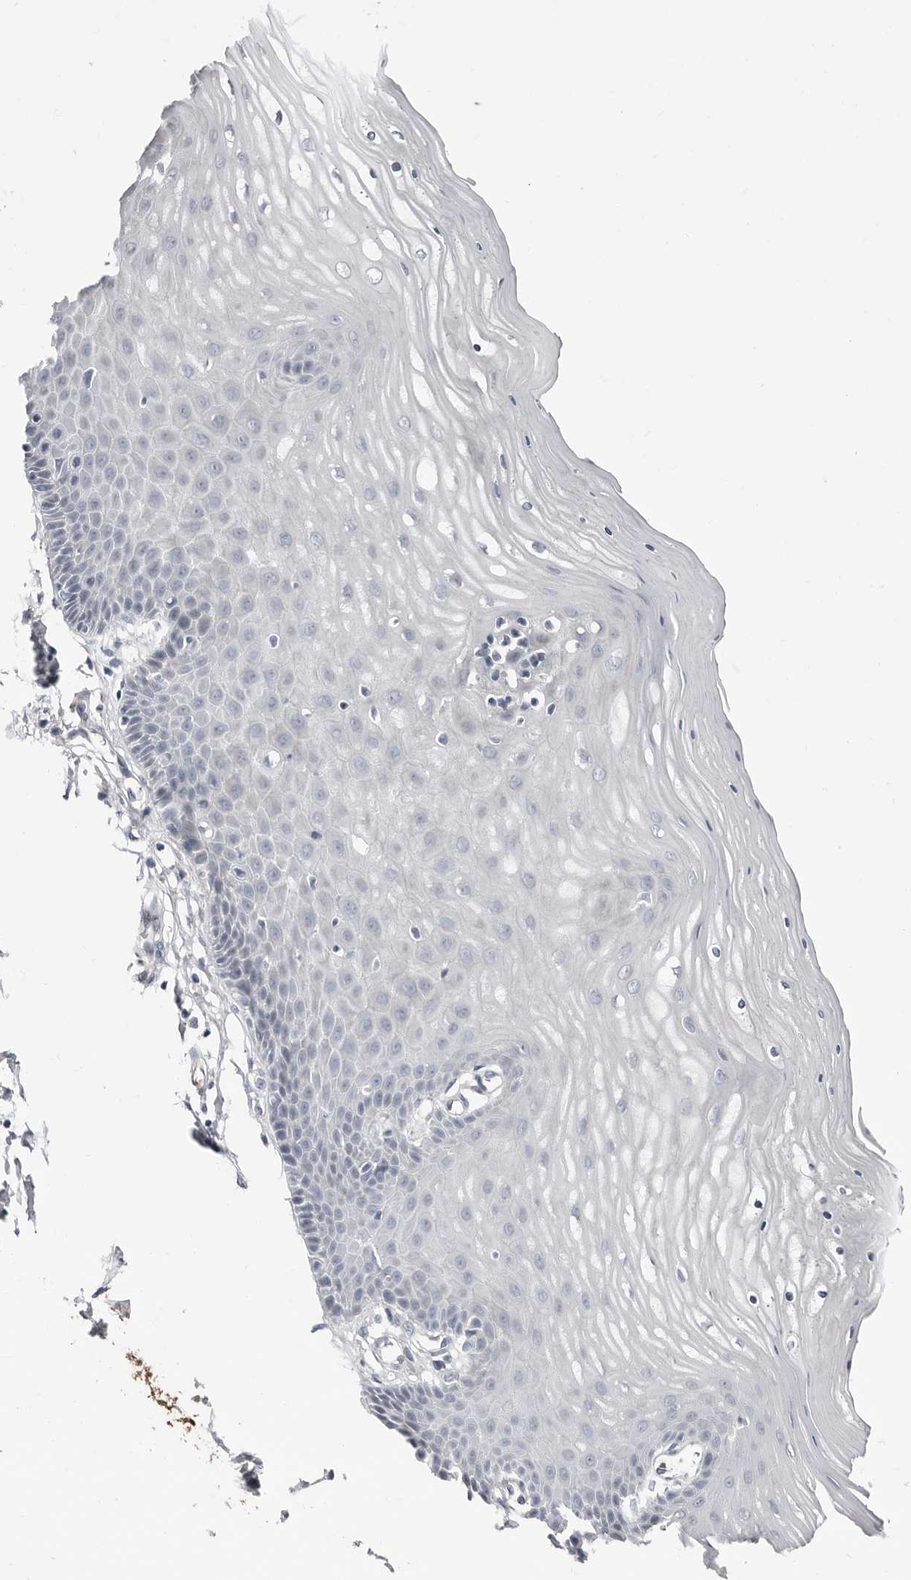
{"staining": {"intensity": "strong", "quantity": ">75%", "location": "cytoplasmic/membranous,nuclear"}, "tissue": "cervix", "cell_type": "Glandular cells", "image_type": "normal", "snomed": [{"axis": "morphology", "description": "Normal tissue, NOS"}, {"axis": "topography", "description": "Cervix"}], "caption": "Immunohistochemistry (IHC) of normal cervix shows high levels of strong cytoplasmic/membranous,nuclear positivity in about >75% of glandular cells. The staining was performed using DAB (3,3'-diaminobenzidine) to visualize the protein expression in brown, while the nuclei were stained in blue with hematoxylin (Magnification: 20x).", "gene": "ASRGL1", "patient": {"sex": "female", "age": 55}}